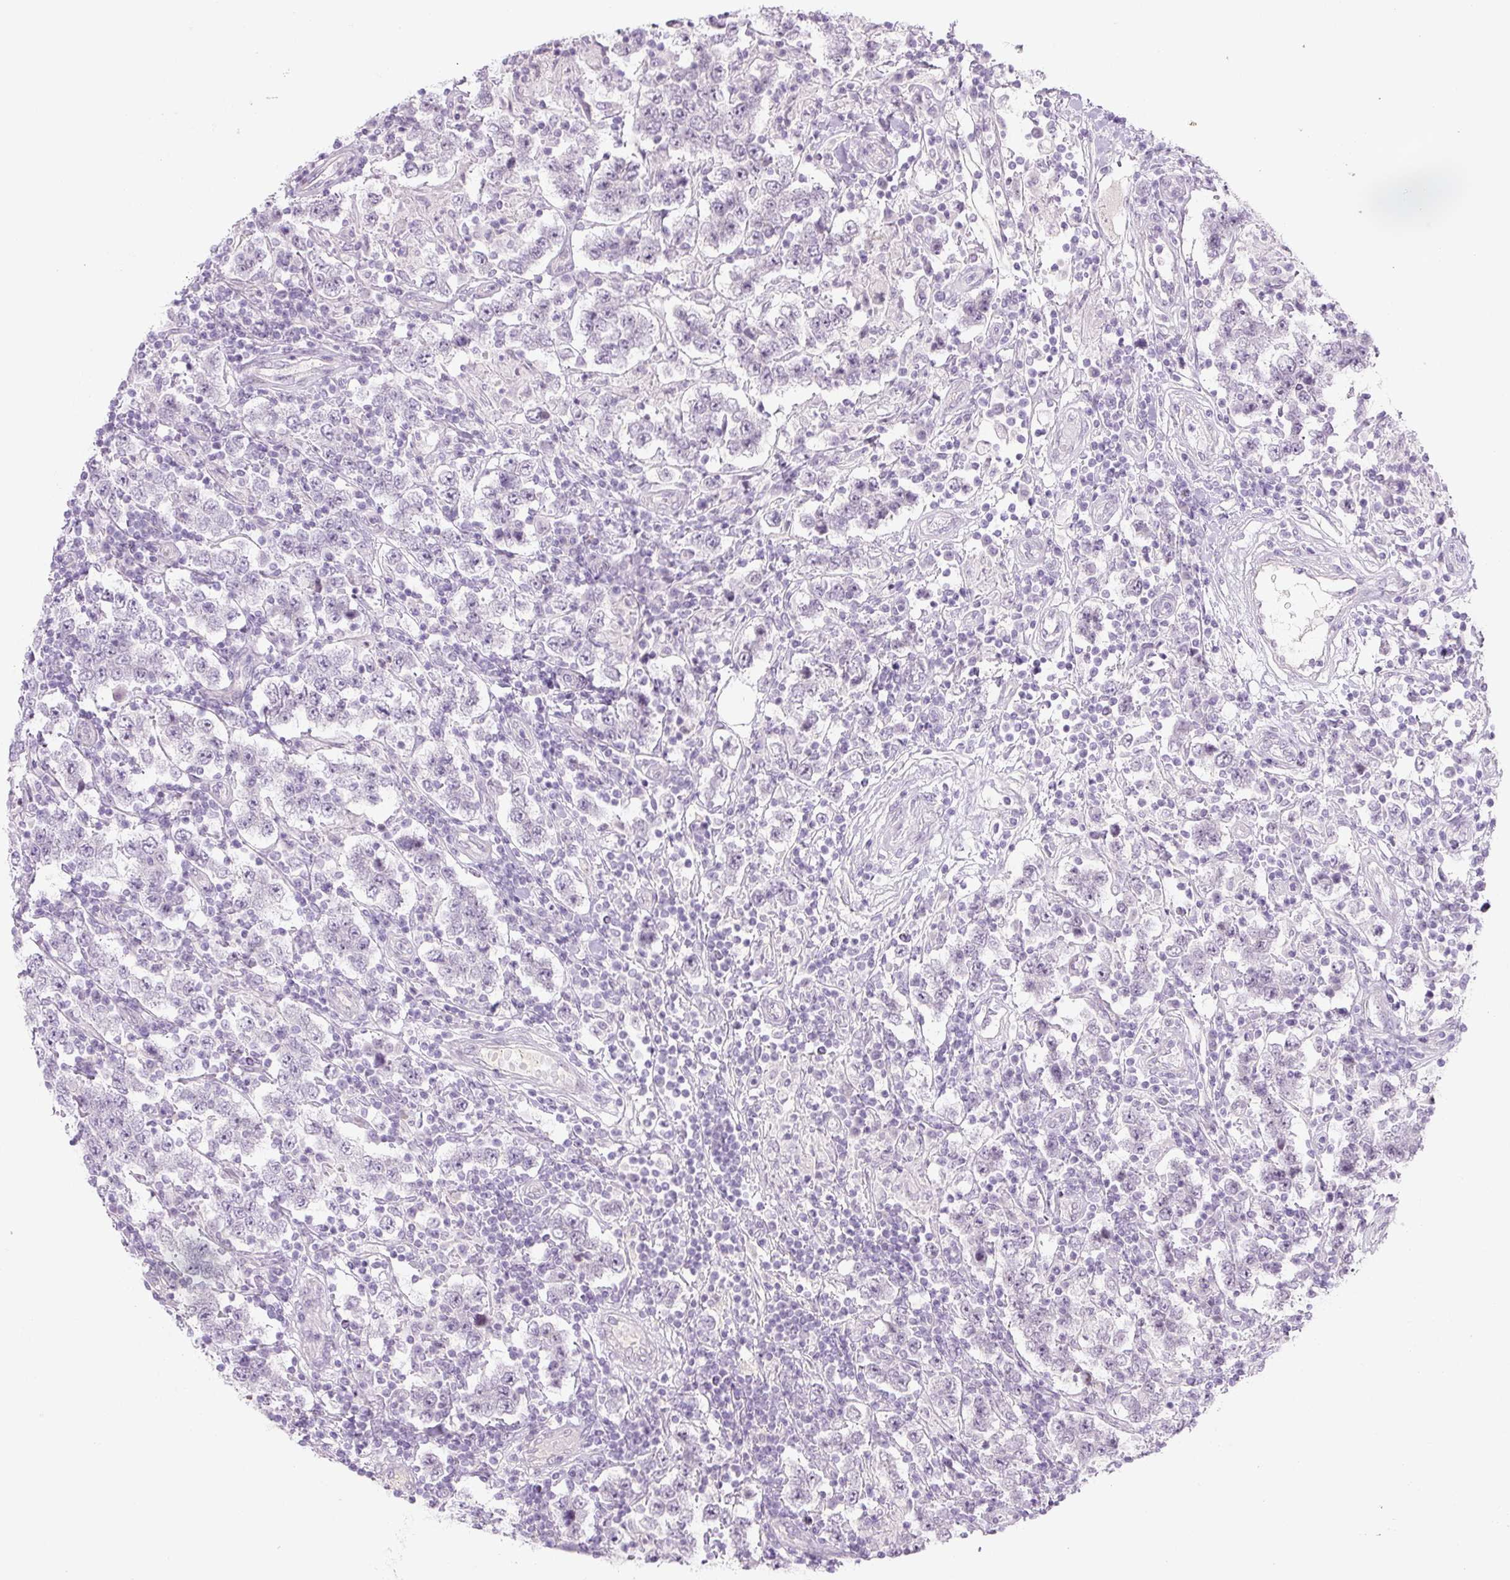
{"staining": {"intensity": "negative", "quantity": "none", "location": "none"}, "tissue": "testis cancer", "cell_type": "Tumor cells", "image_type": "cancer", "snomed": [{"axis": "morphology", "description": "Normal tissue, NOS"}, {"axis": "morphology", "description": "Urothelial carcinoma, High grade"}, {"axis": "morphology", "description": "Seminoma, NOS"}, {"axis": "morphology", "description": "Carcinoma, Embryonal, NOS"}, {"axis": "topography", "description": "Urinary bladder"}, {"axis": "topography", "description": "Testis"}], "caption": "There is no significant expression in tumor cells of high-grade urothelial carcinoma (testis). (Stains: DAB immunohistochemistry (IHC) with hematoxylin counter stain, Microscopy: brightfield microscopy at high magnification).", "gene": "PRM1", "patient": {"sex": "male", "age": 41}}